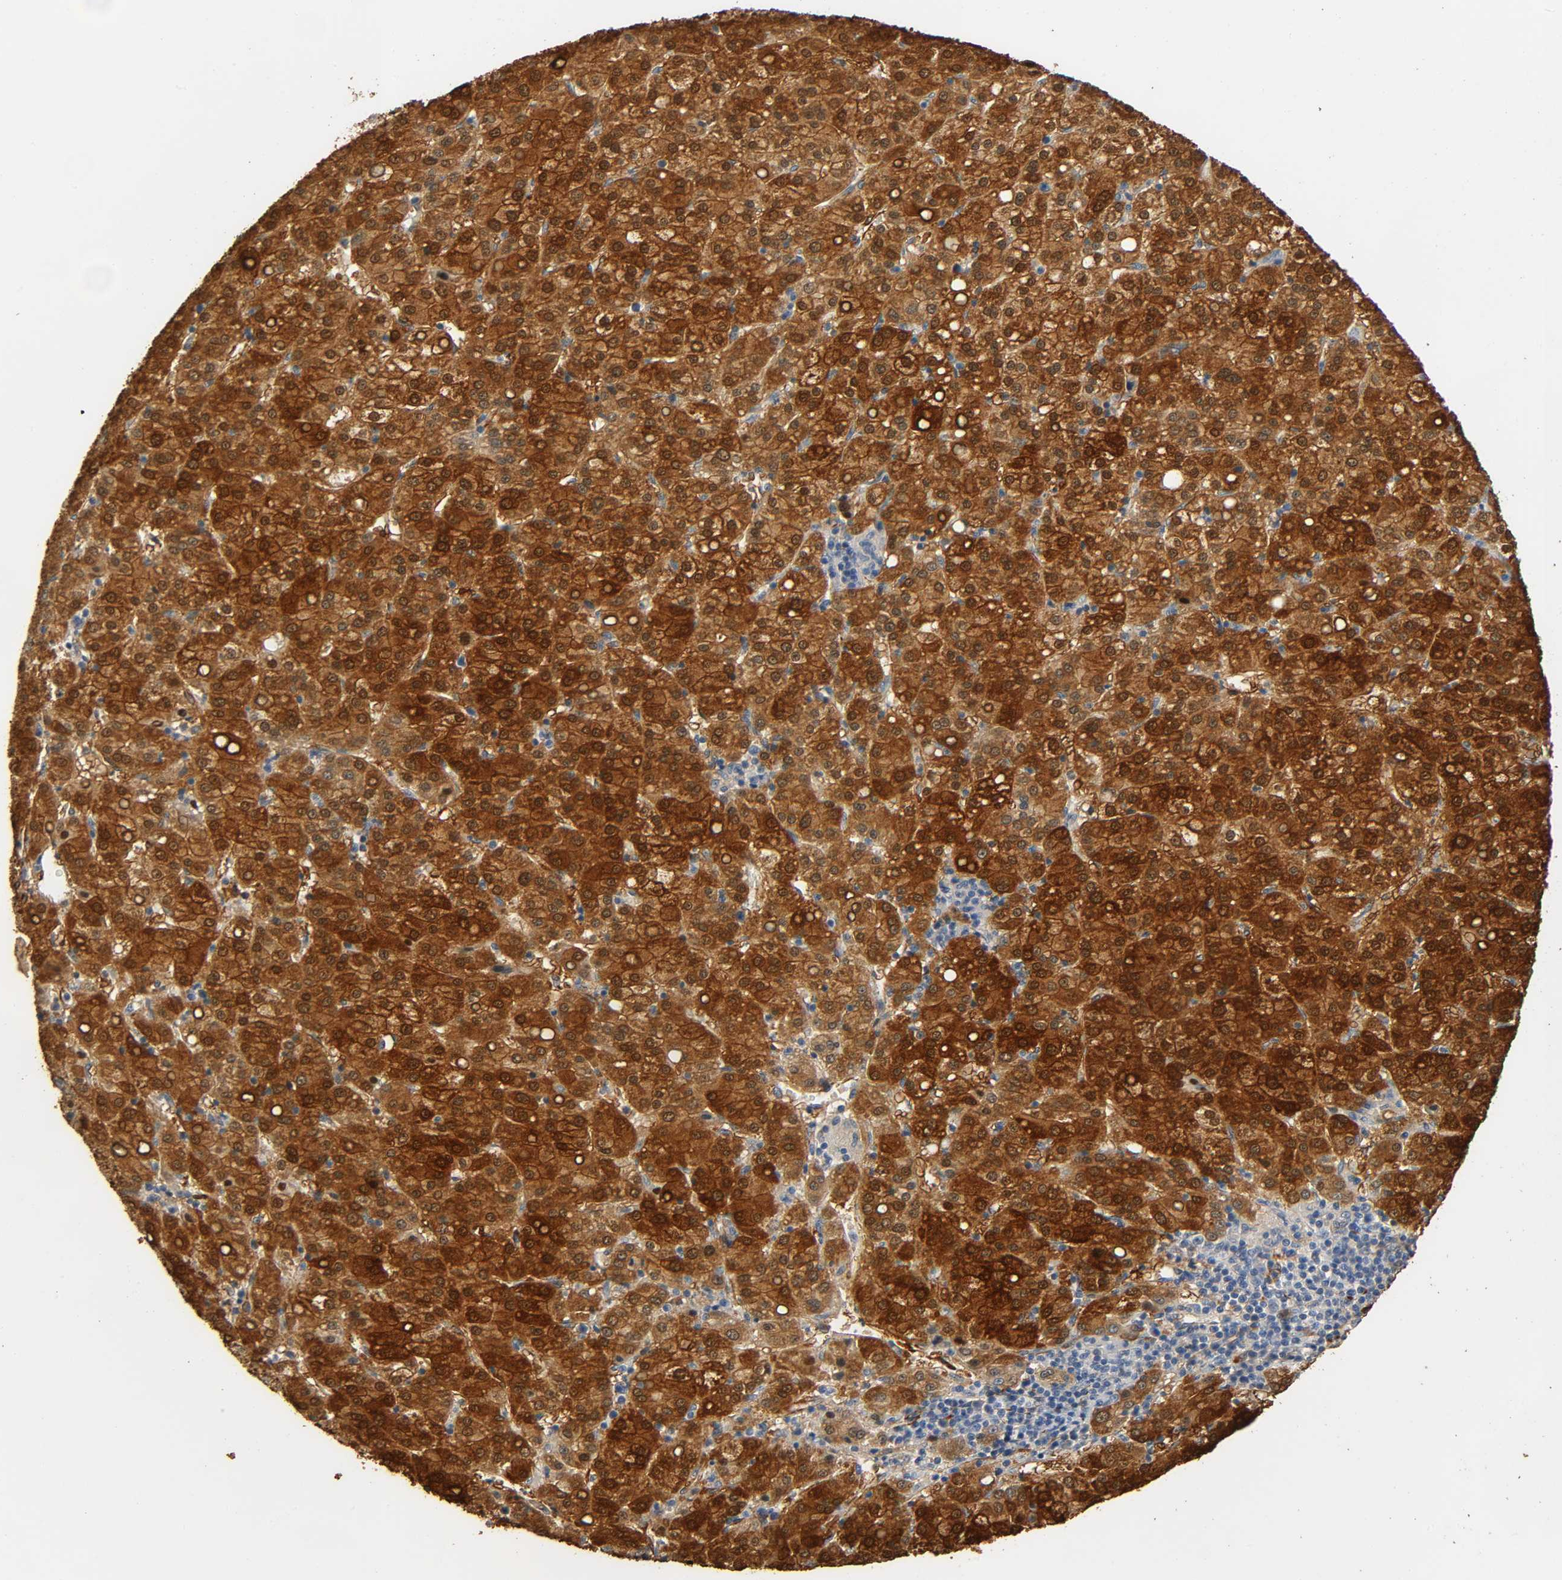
{"staining": {"intensity": "strong", "quantity": ">75%", "location": "cytoplasmic/membranous,nuclear"}, "tissue": "liver cancer", "cell_type": "Tumor cells", "image_type": "cancer", "snomed": [{"axis": "morphology", "description": "Carcinoma, Hepatocellular, NOS"}, {"axis": "topography", "description": "Liver"}], "caption": "High-power microscopy captured an immunohistochemistry (IHC) histopathology image of liver hepatocellular carcinoma, revealing strong cytoplasmic/membranous and nuclear staining in approximately >75% of tumor cells.", "gene": "GSTA3", "patient": {"sex": "female", "age": 58}}